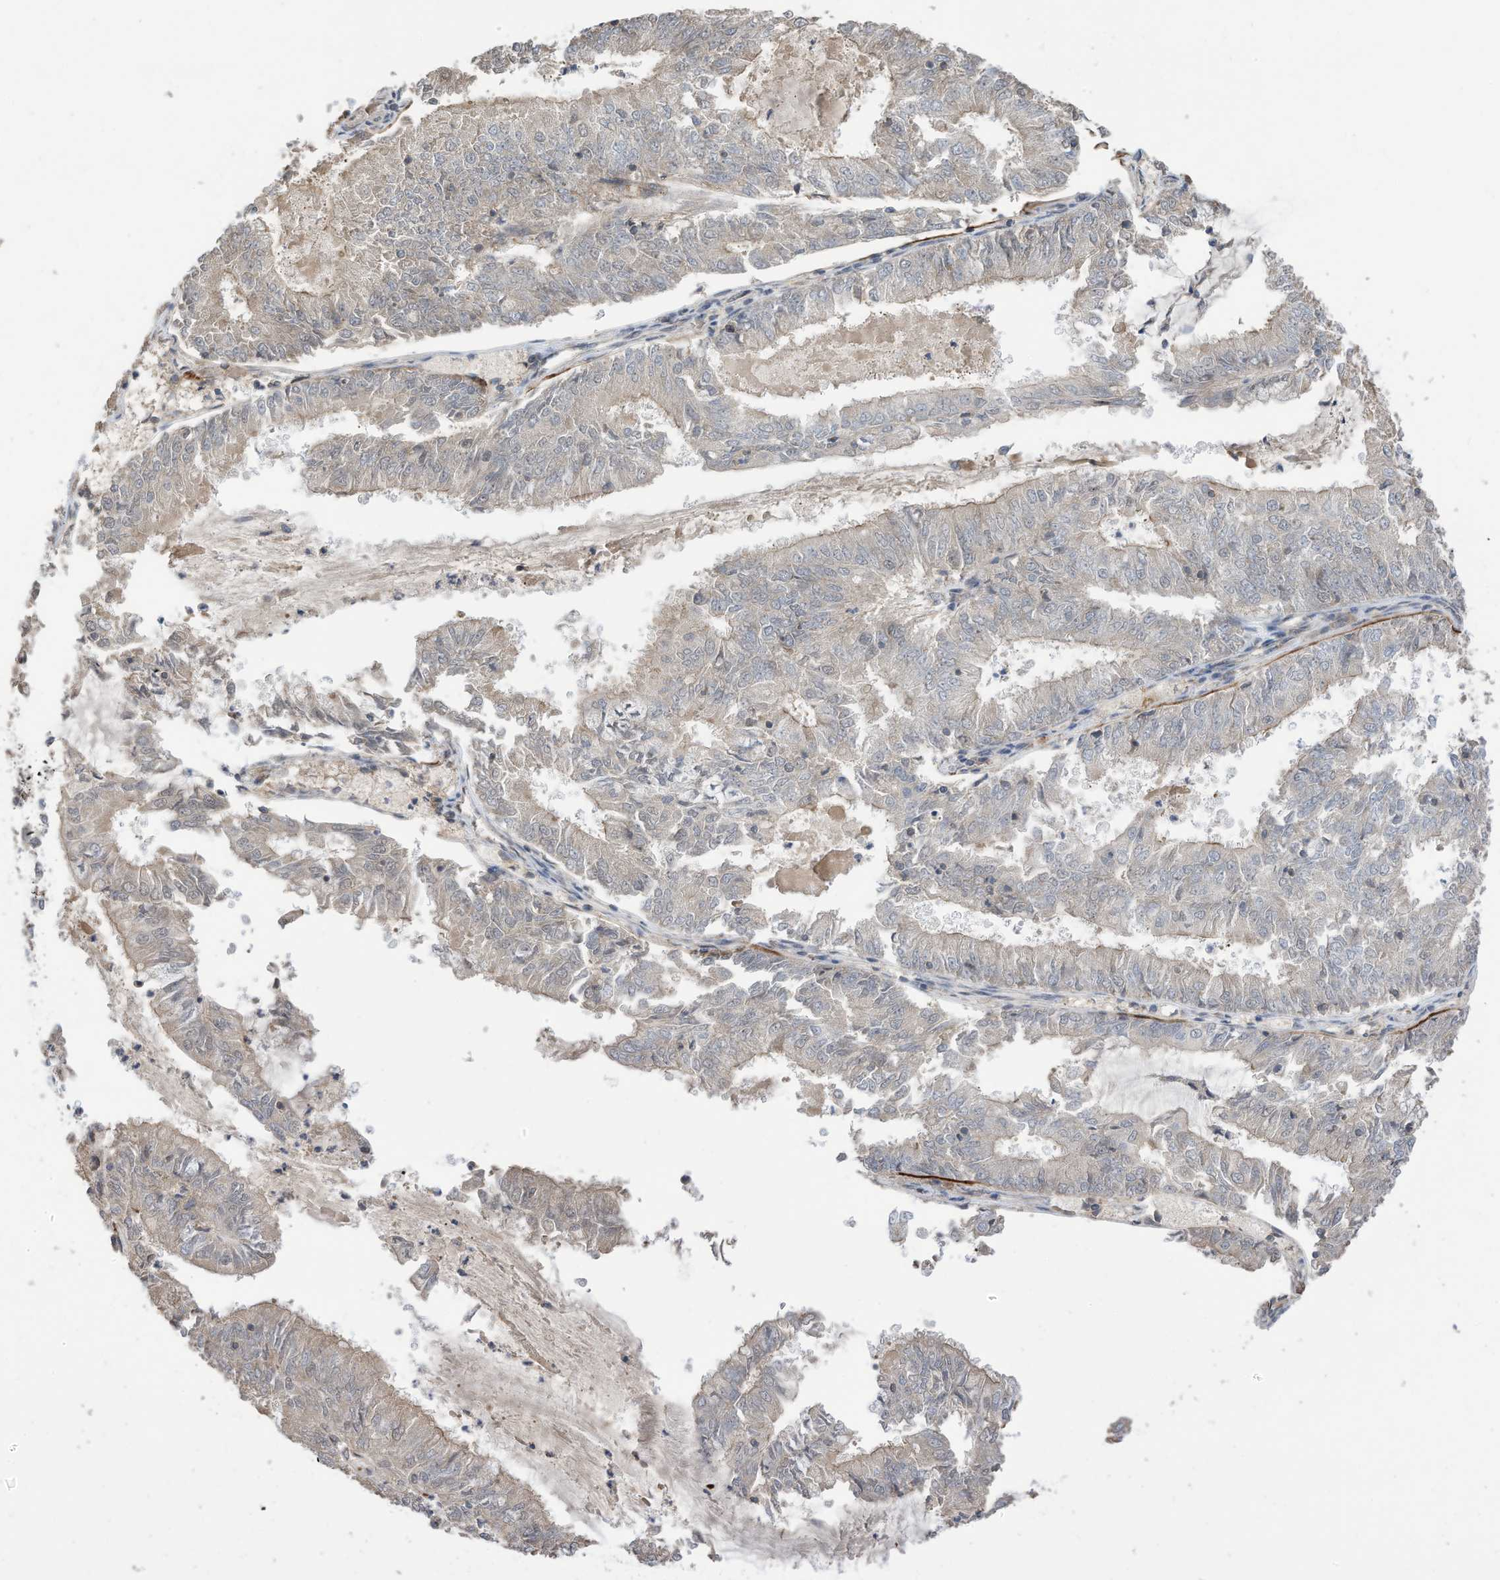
{"staining": {"intensity": "weak", "quantity": "<25%", "location": "cytoplasmic/membranous"}, "tissue": "endometrial cancer", "cell_type": "Tumor cells", "image_type": "cancer", "snomed": [{"axis": "morphology", "description": "Adenocarcinoma, NOS"}, {"axis": "topography", "description": "Endometrium"}], "caption": "Immunohistochemical staining of human adenocarcinoma (endometrial) demonstrates no significant expression in tumor cells. (Stains: DAB (3,3'-diaminobenzidine) immunohistochemistry with hematoxylin counter stain, Microscopy: brightfield microscopy at high magnification).", "gene": "REC8", "patient": {"sex": "female", "age": 57}}